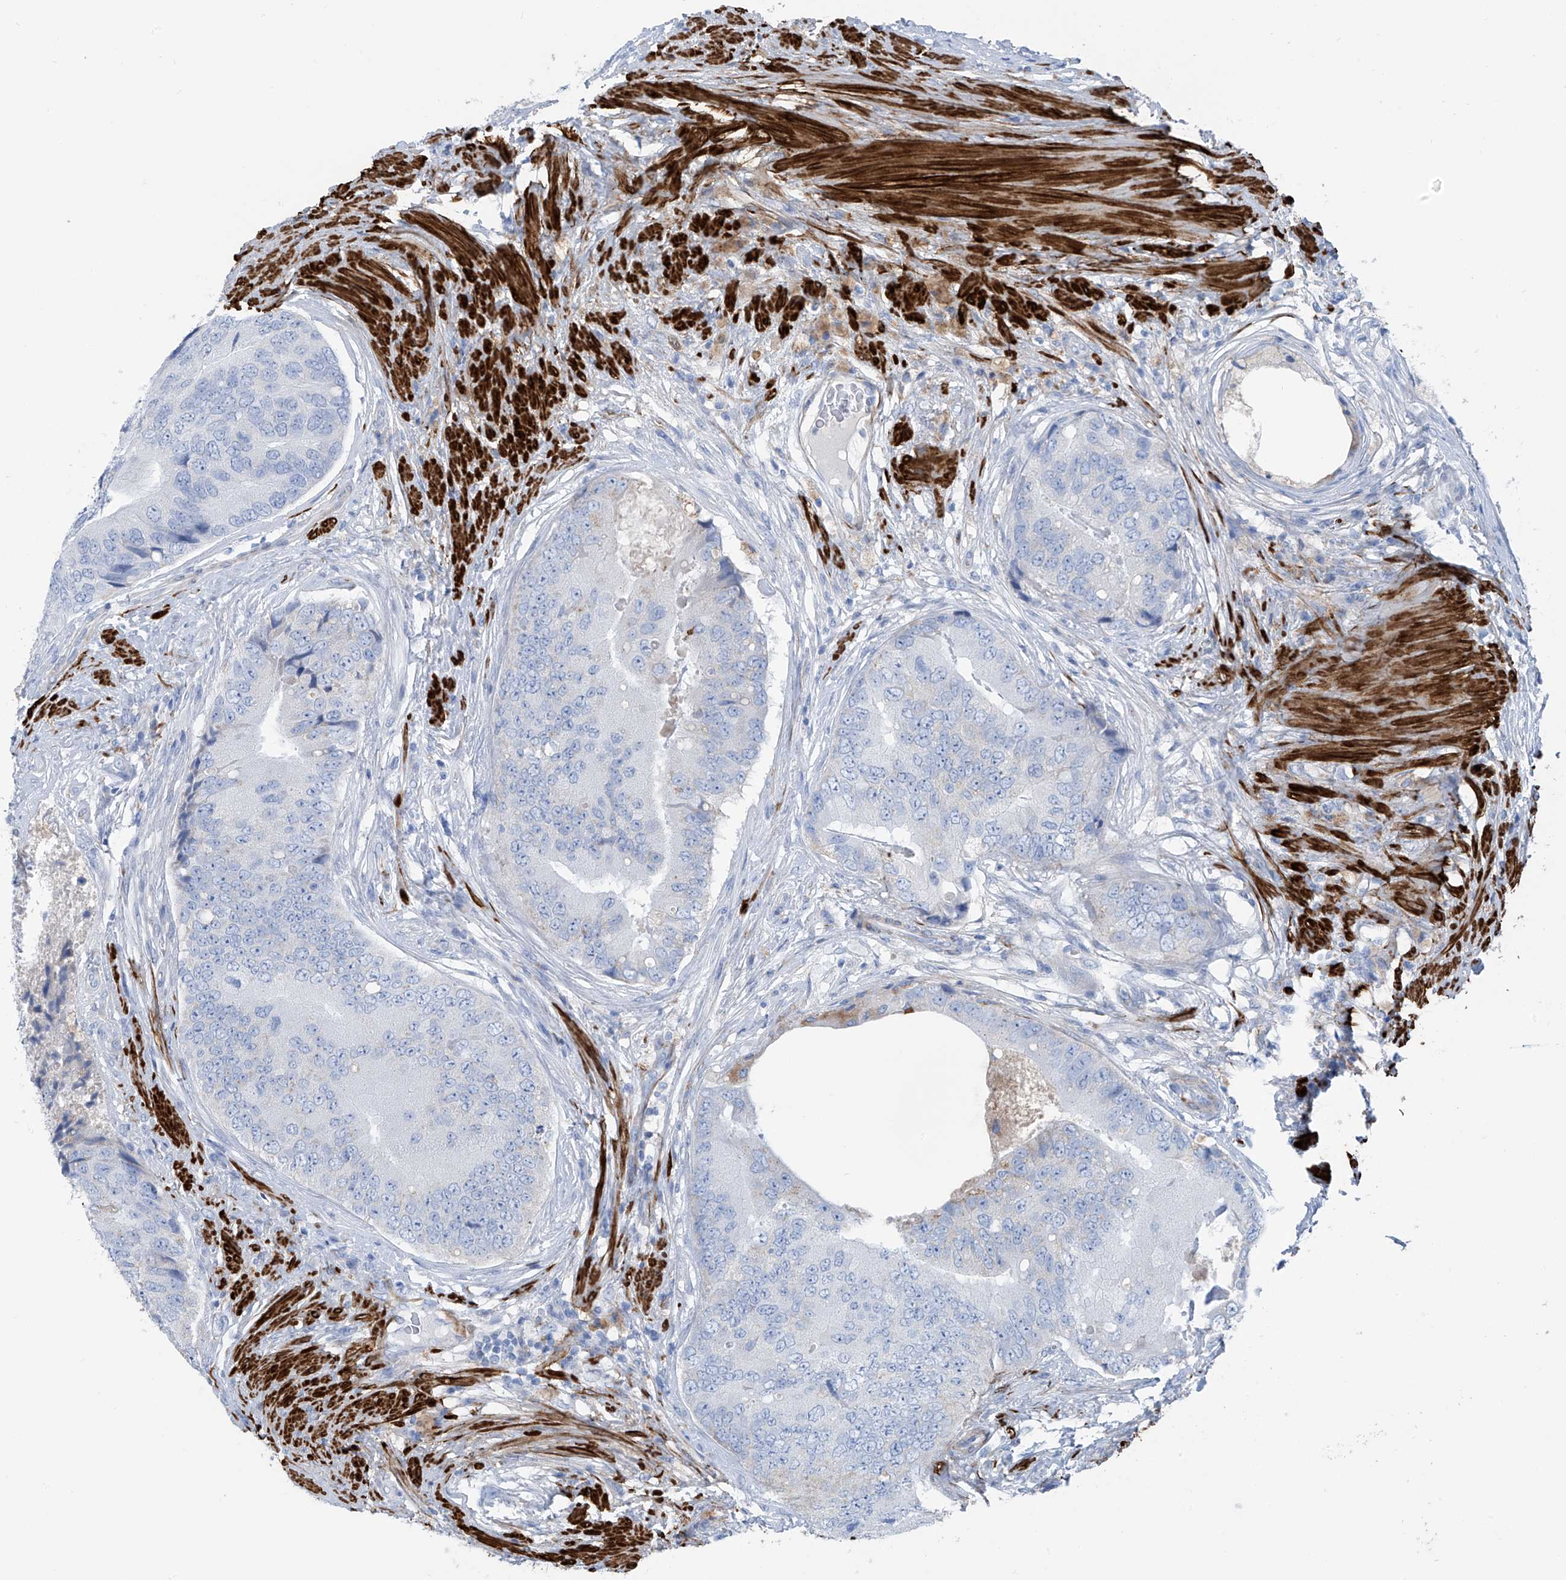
{"staining": {"intensity": "negative", "quantity": "none", "location": "none"}, "tissue": "prostate cancer", "cell_type": "Tumor cells", "image_type": "cancer", "snomed": [{"axis": "morphology", "description": "Adenocarcinoma, High grade"}, {"axis": "topography", "description": "Prostate"}], "caption": "Tumor cells show no significant protein expression in prostate adenocarcinoma (high-grade). (IHC, brightfield microscopy, high magnification).", "gene": "GLMP", "patient": {"sex": "male", "age": 70}}